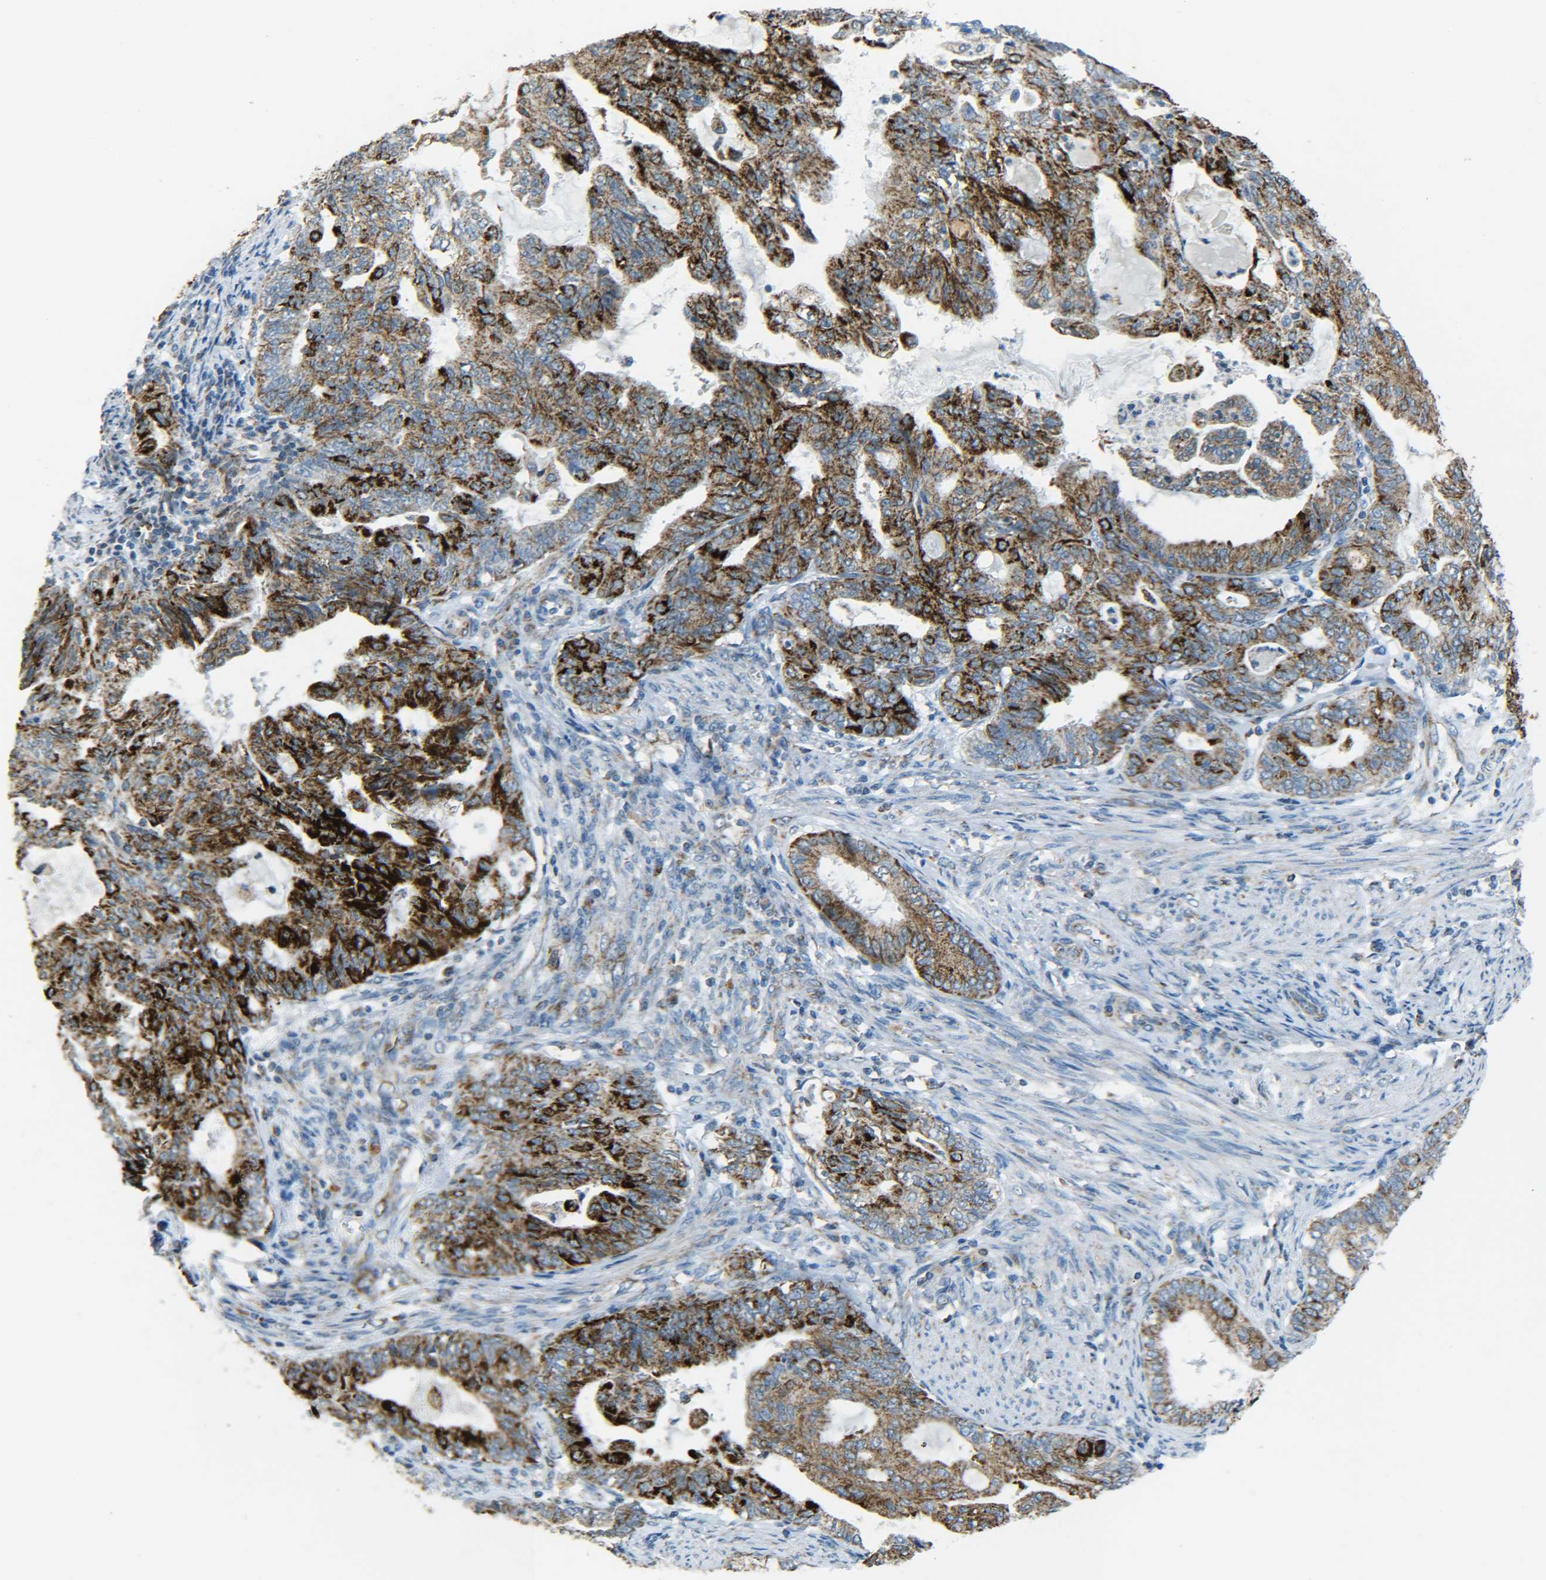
{"staining": {"intensity": "strong", "quantity": ">75%", "location": "cytoplasmic/membranous"}, "tissue": "endometrial cancer", "cell_type": "Tumor cells", "image_type": "cancer", "snomed": [{"axis": "morphology", "description": "Adenocarcinoma, NOS"}, {"axis": "topography", "description": "Endometrium"}], "caption": "Human endometrial cancer (adenocarcinoma) stained with a protein marker demonstrates strong staining in tumor cells.", "gene": "CYB5R1", "patient": {"sex": "female", "age": 86}}